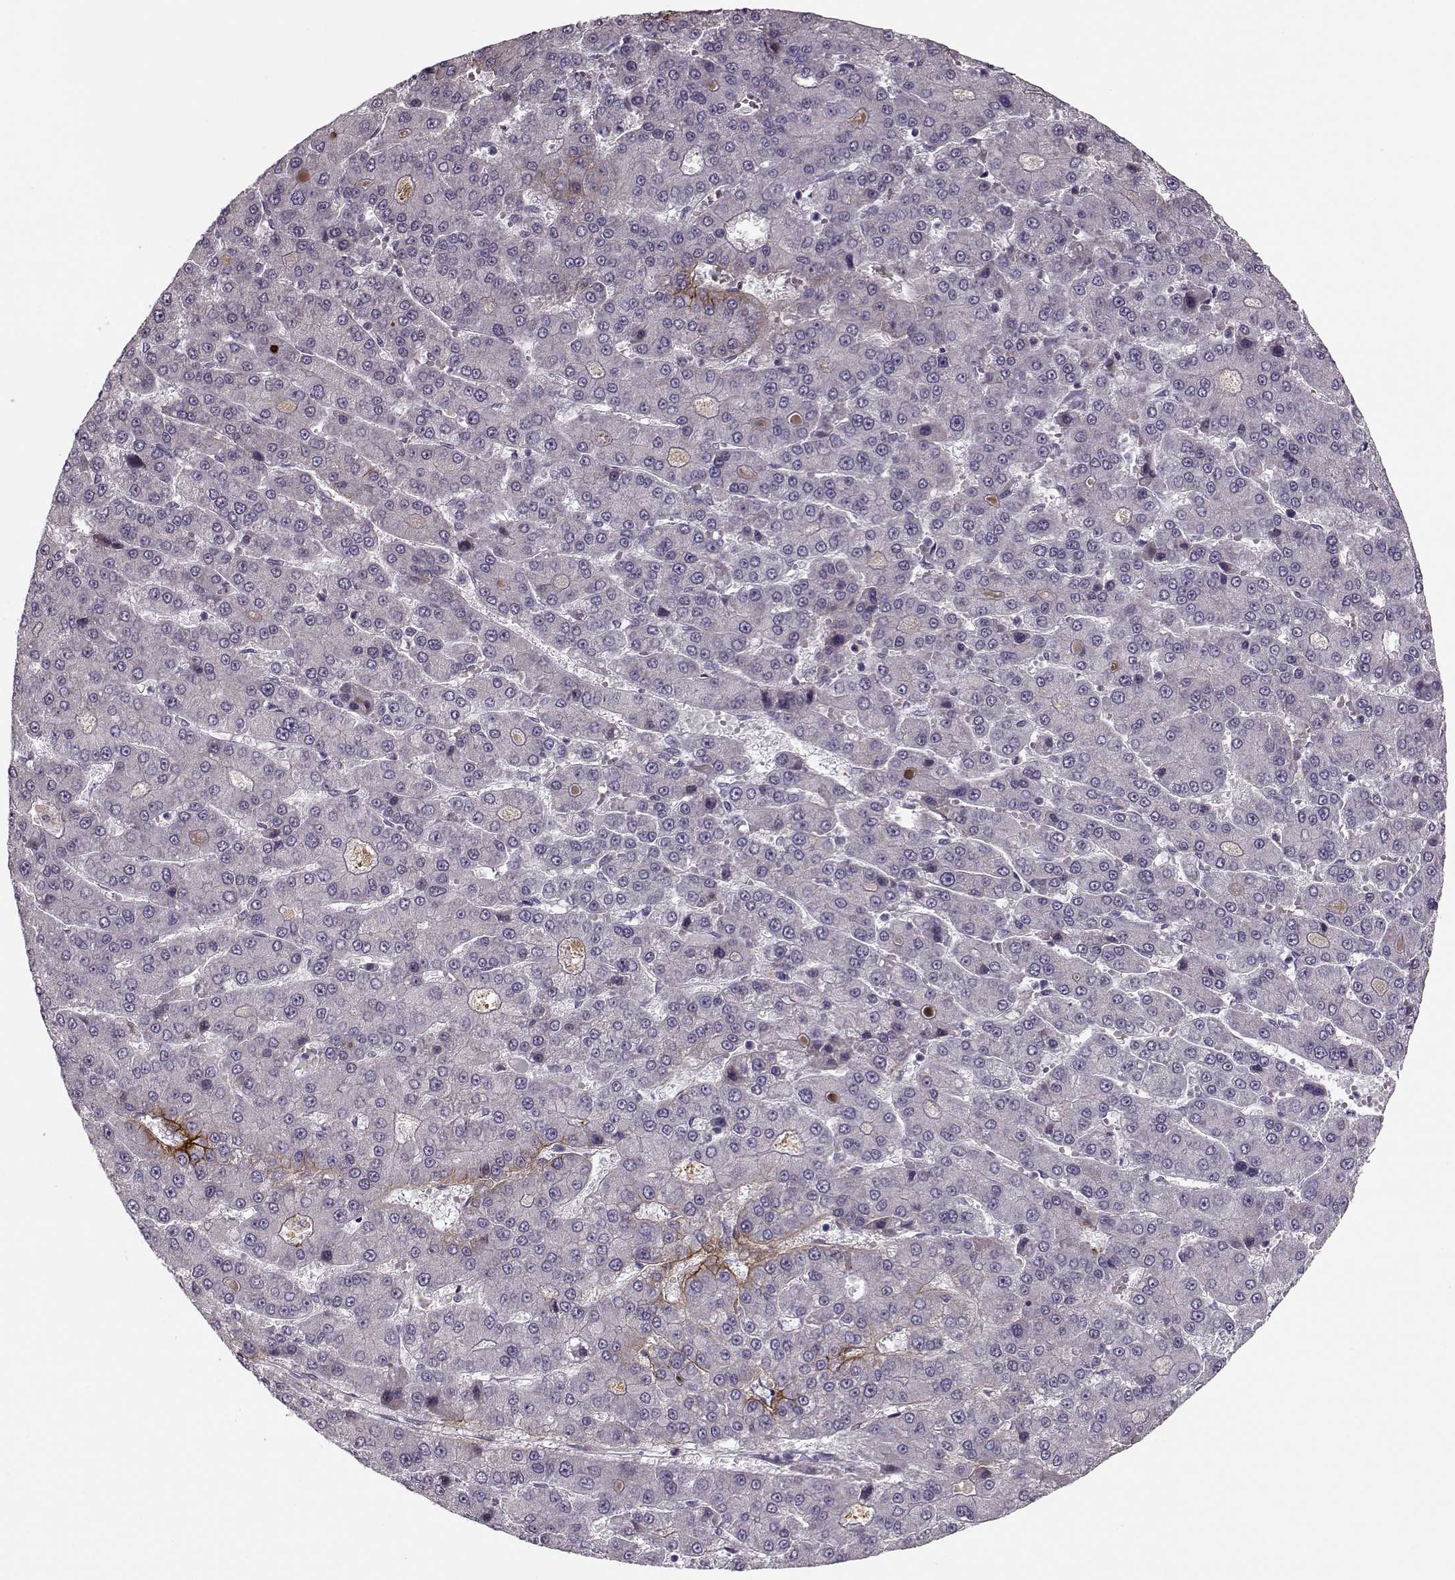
{"staining": {"intensity": "negative", "quantity": "none", "location": "none"}, "tissue": "liver cancer", "cell_type": "Tumor cells", "image_type": "cancer", "snomed": [{"axis": "morphology", "description": "Carcinoma, Hepatocellular, NOS"}, {"axis": "topography", "description": "Liver"}], "caption": "IHC of human liver cancer (hepatocellular carcinoma) exhibits no positivity in tumor cells.", "gene": "DNAI3", "patient": {"sex": "male", "age": 70}}